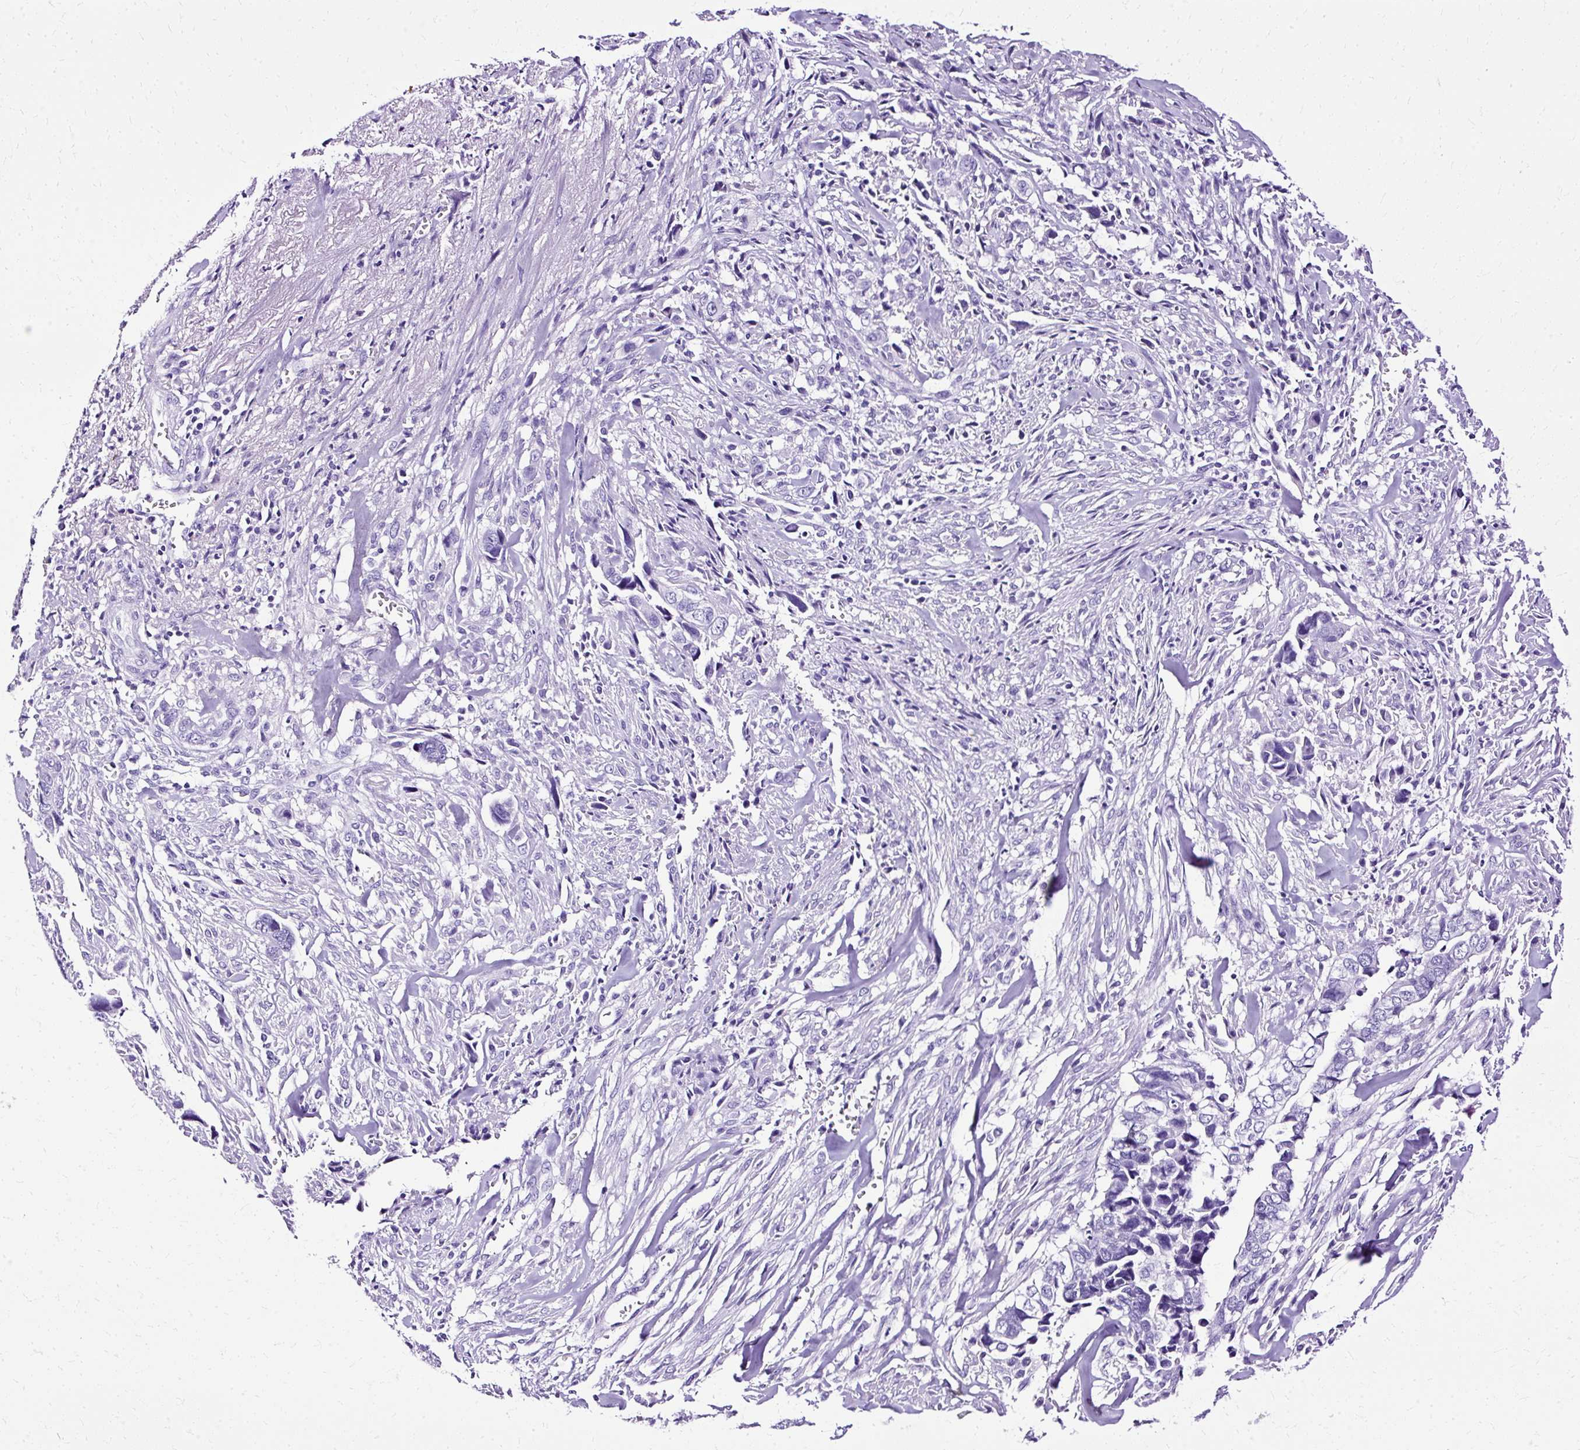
{"staining": {"intensity": "negative", "quantity": "none", "location": "none"}, "tissue": "liver cancer", "cell_type": "Tumor cells", "image_type": "cancer", "snomed": [{"axis": "morphology", "description": "Cholangiocarcinoma"}, {"axis": "topography", "description": "Liver"}], "caption": "There is no significant positivity in tumor cells of liver cholangiocarcinoma. (Immunohistochemistry, brightfield microscopy, high magnification).", "gene": "SLC8A2", "patient": {"sex": "female", "age": 79}}